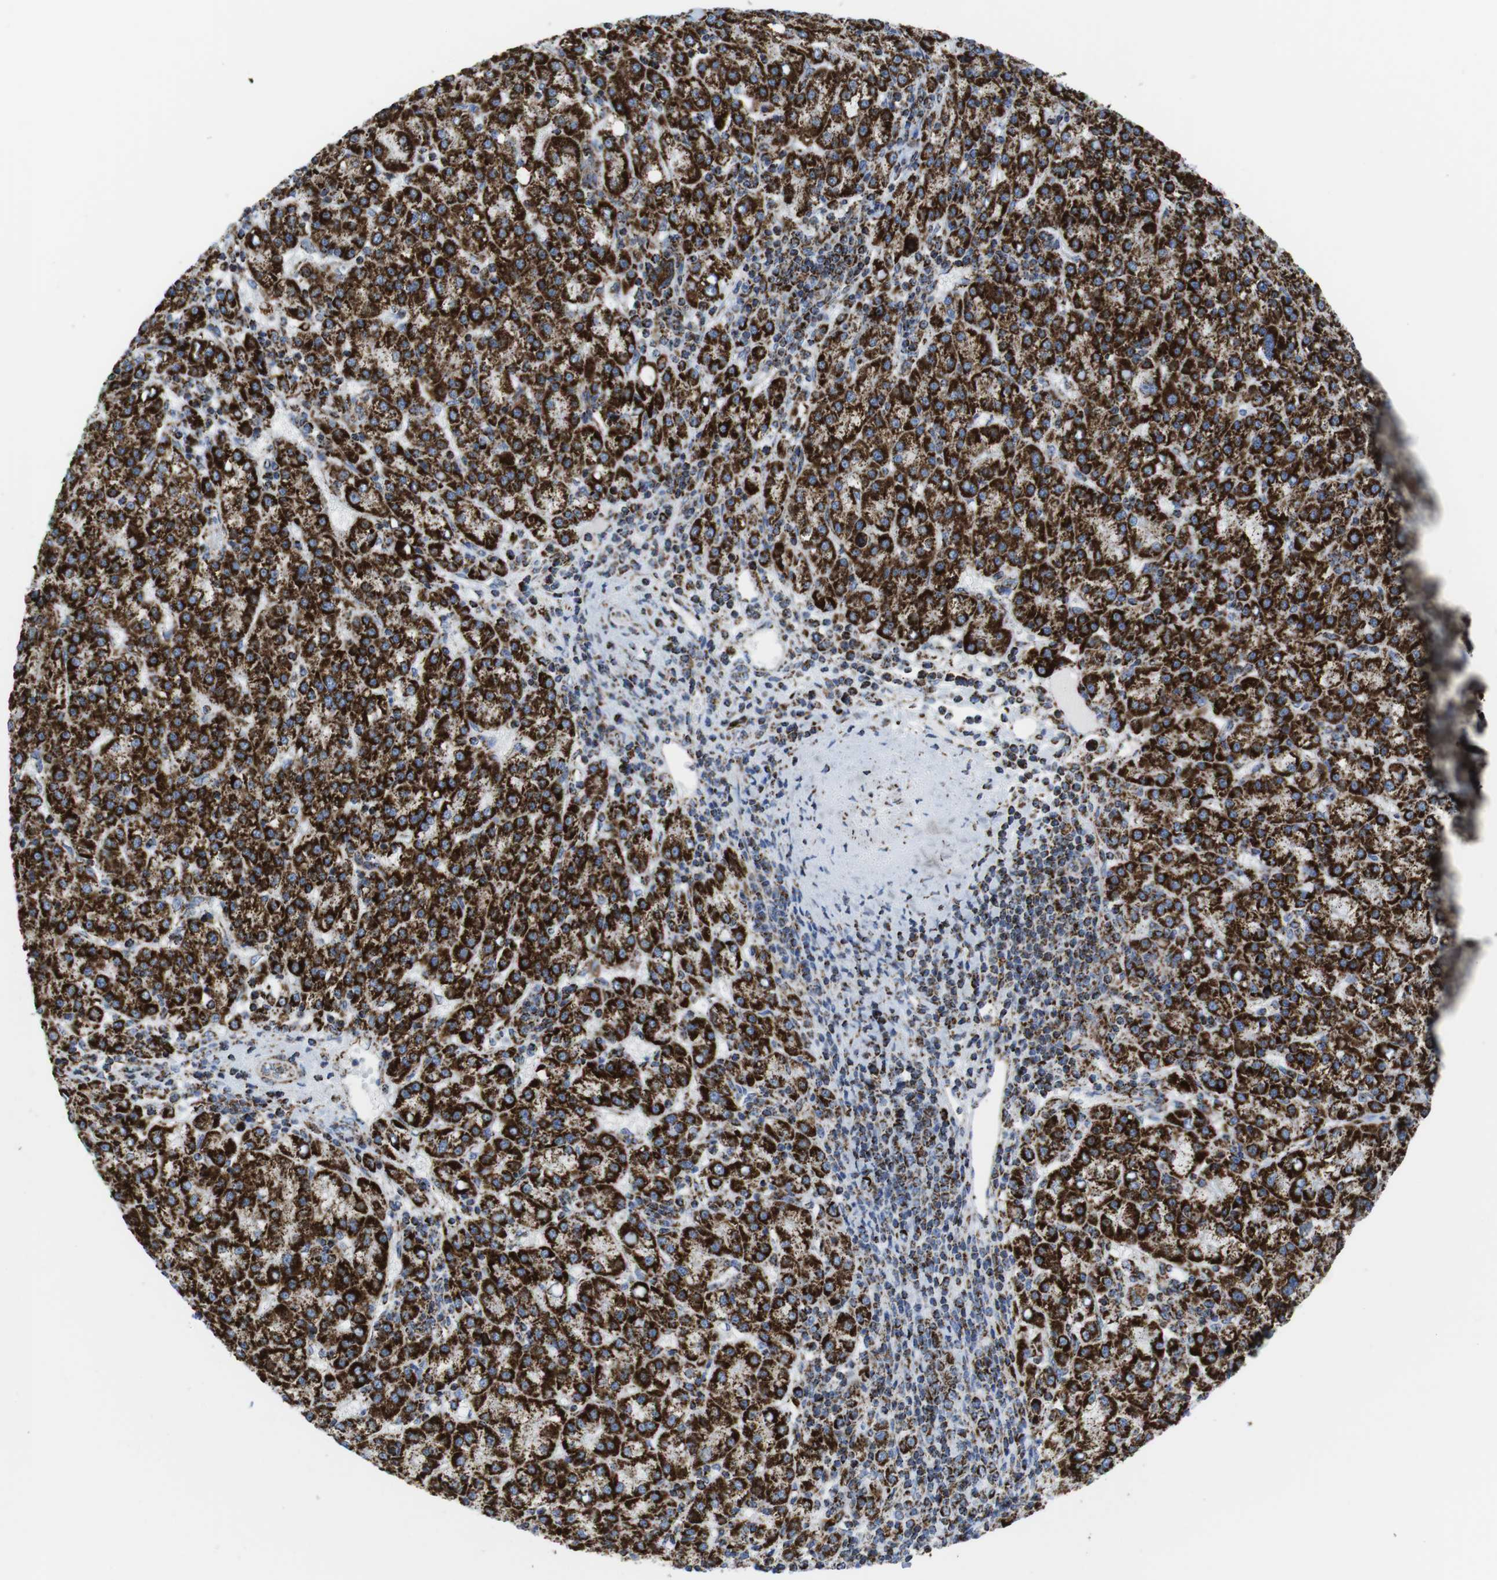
{"staining": {"intensity": "strong", "quantity": ">75%", "location": "cytoplasmic/membranous"}, "tissue": "liver cancer", "cell_type": "Tumor cells", "image_type": "cancer", "snomed": [{"axis": "morphology", "description": "Carcinoma, Hepatocellular, NOS"}, {"axis": "topography", "description": "Liver"}], "caption": "A brown stain highlights strong cytoplasmic/membranous expression of a protein in human liver cancer (hepatocellular carcinoma) tumor cells.", "gene": "ATP5PO", "patient": {"sex": "female", "age": 58}}